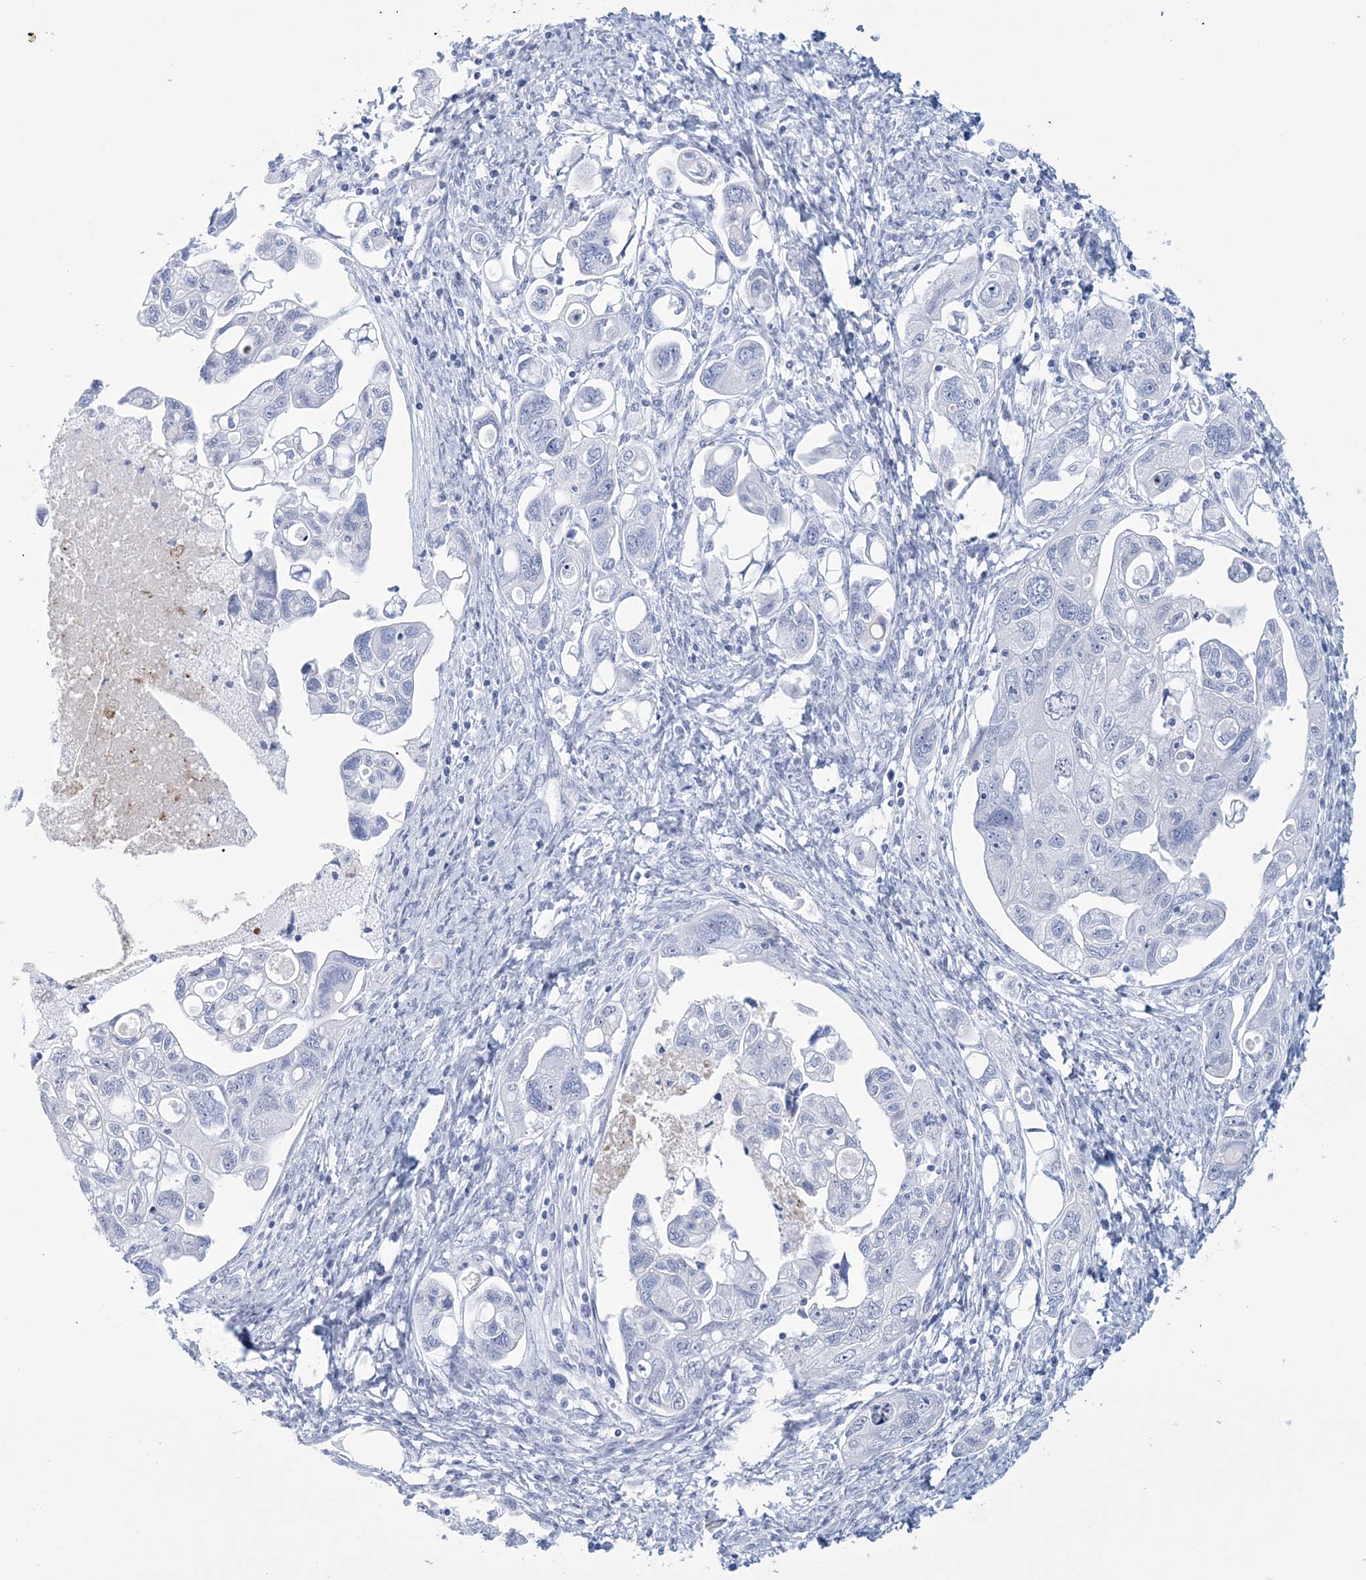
{"staining": {"intensity": "negative", "quantity": "none", "location": "none"}, "tissue": "ovarian cancer", "cell_type": "Tumor cells", "image_type": "cancer", "snomed": [{"axis": "morphology", "description": "Carcinoma, NOS"}, {"axis": "morphology", "description": "Cystadenocarcinoma, serous, NOS"}, {"axis": "topography", "description": "Ovary"}], "caption": "There is no significant positivity in tumor cells of ovarian cancer. The staining is performed using DAB brown chromogen with nuclei counter-stained in using hematoxylin.", "gene": "DPCD", "patient": {"sex": "female", "age": 69}}